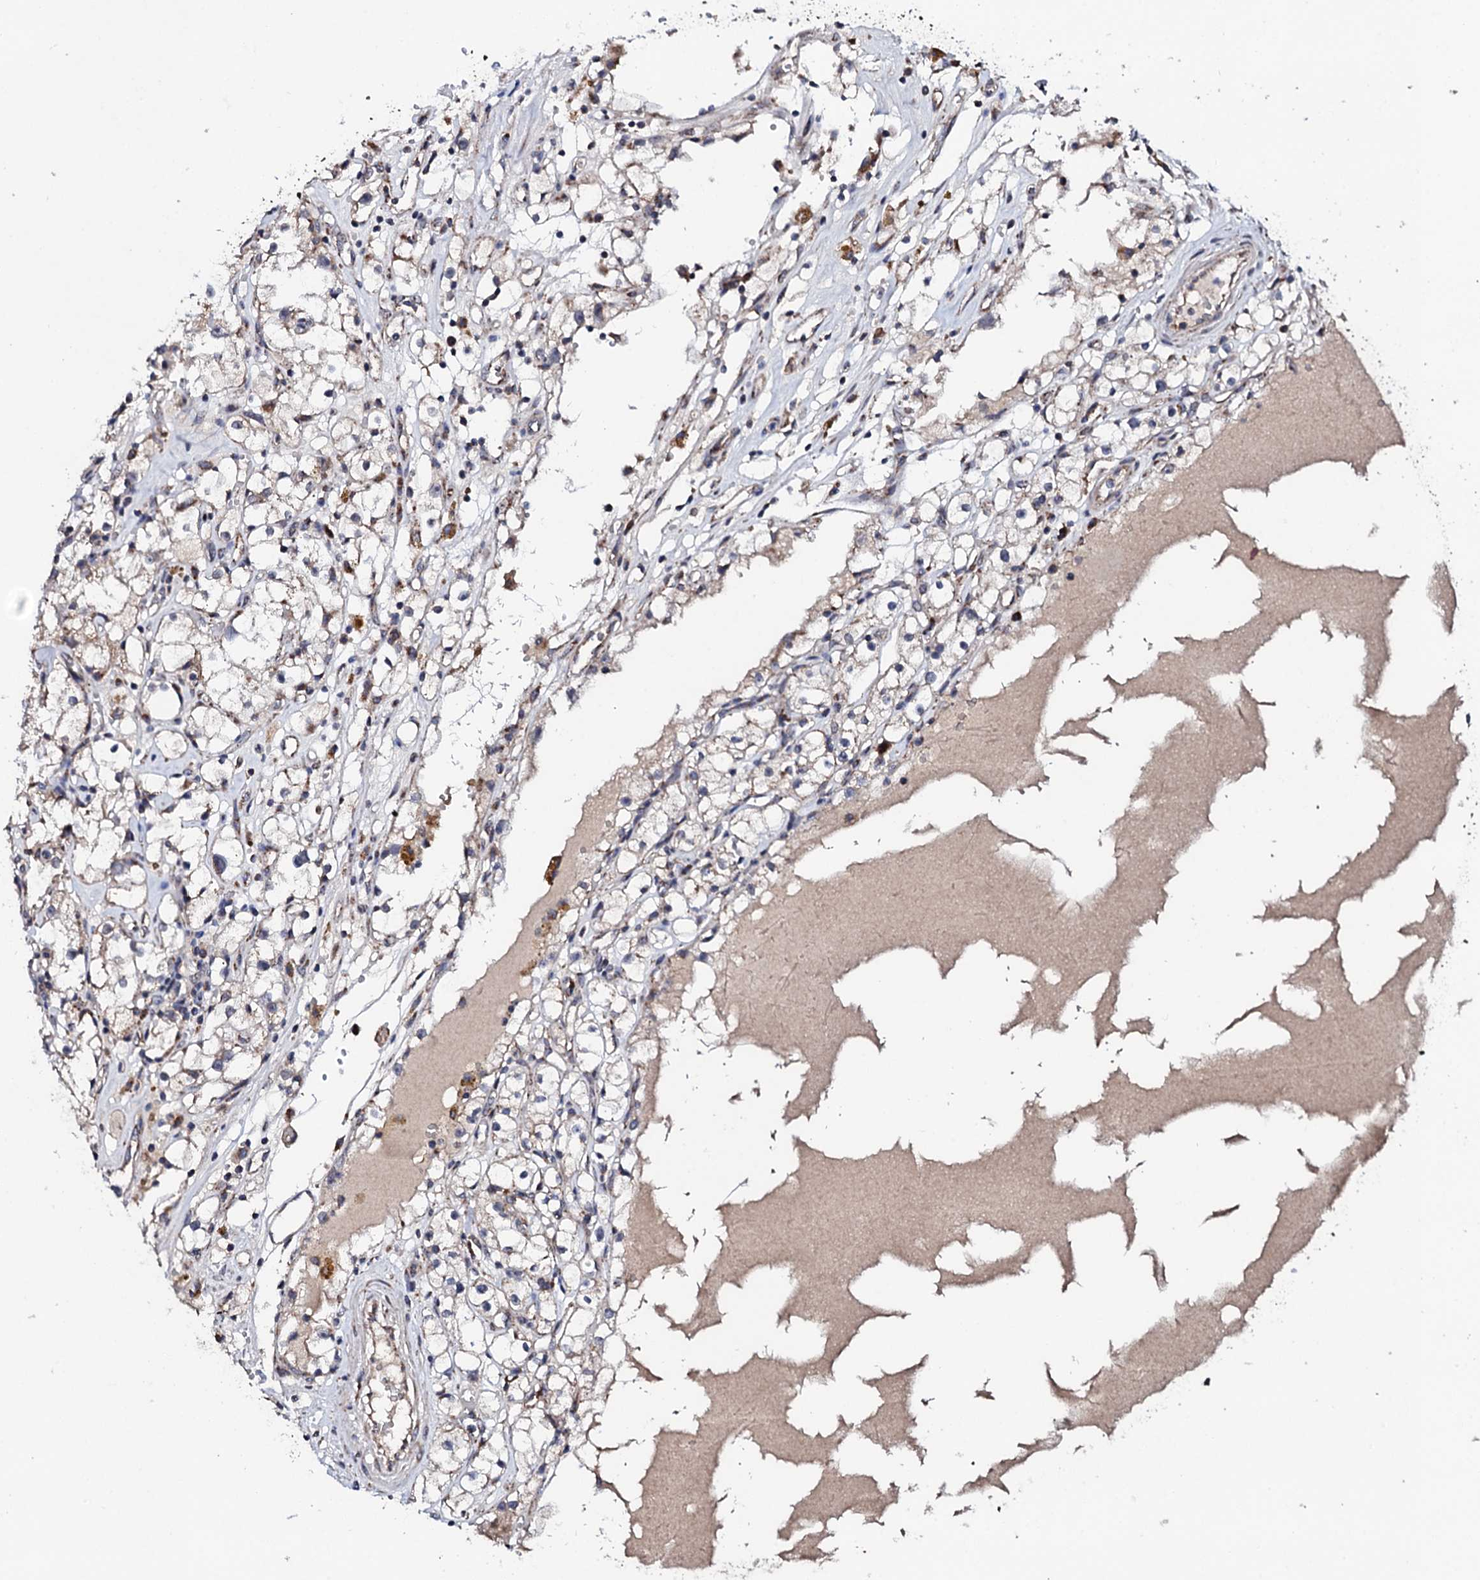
{"staining": {"intensity": "weak", "quantity": "25%-75%", "location": "cytoplasmic/membranous"}, "tissue": "renal cancer", "cell_type": "Tumor cells", "image_type": "cancer", "snomed": [{"axis": "morphology", "description": "Adenocarcinoma, NOS"}, {"axis": "topography", "description": "Kidney"}], "caption": "Weak cytoplasmic/membranous positivity for a protein is seen in approximately 25%-75% of tumor cells of renal cancer (adenocarcinoma) using immunohistochemistry (IHC).", "gene": "MTIF3", "patient": {"sex": "male", "age": 56}}